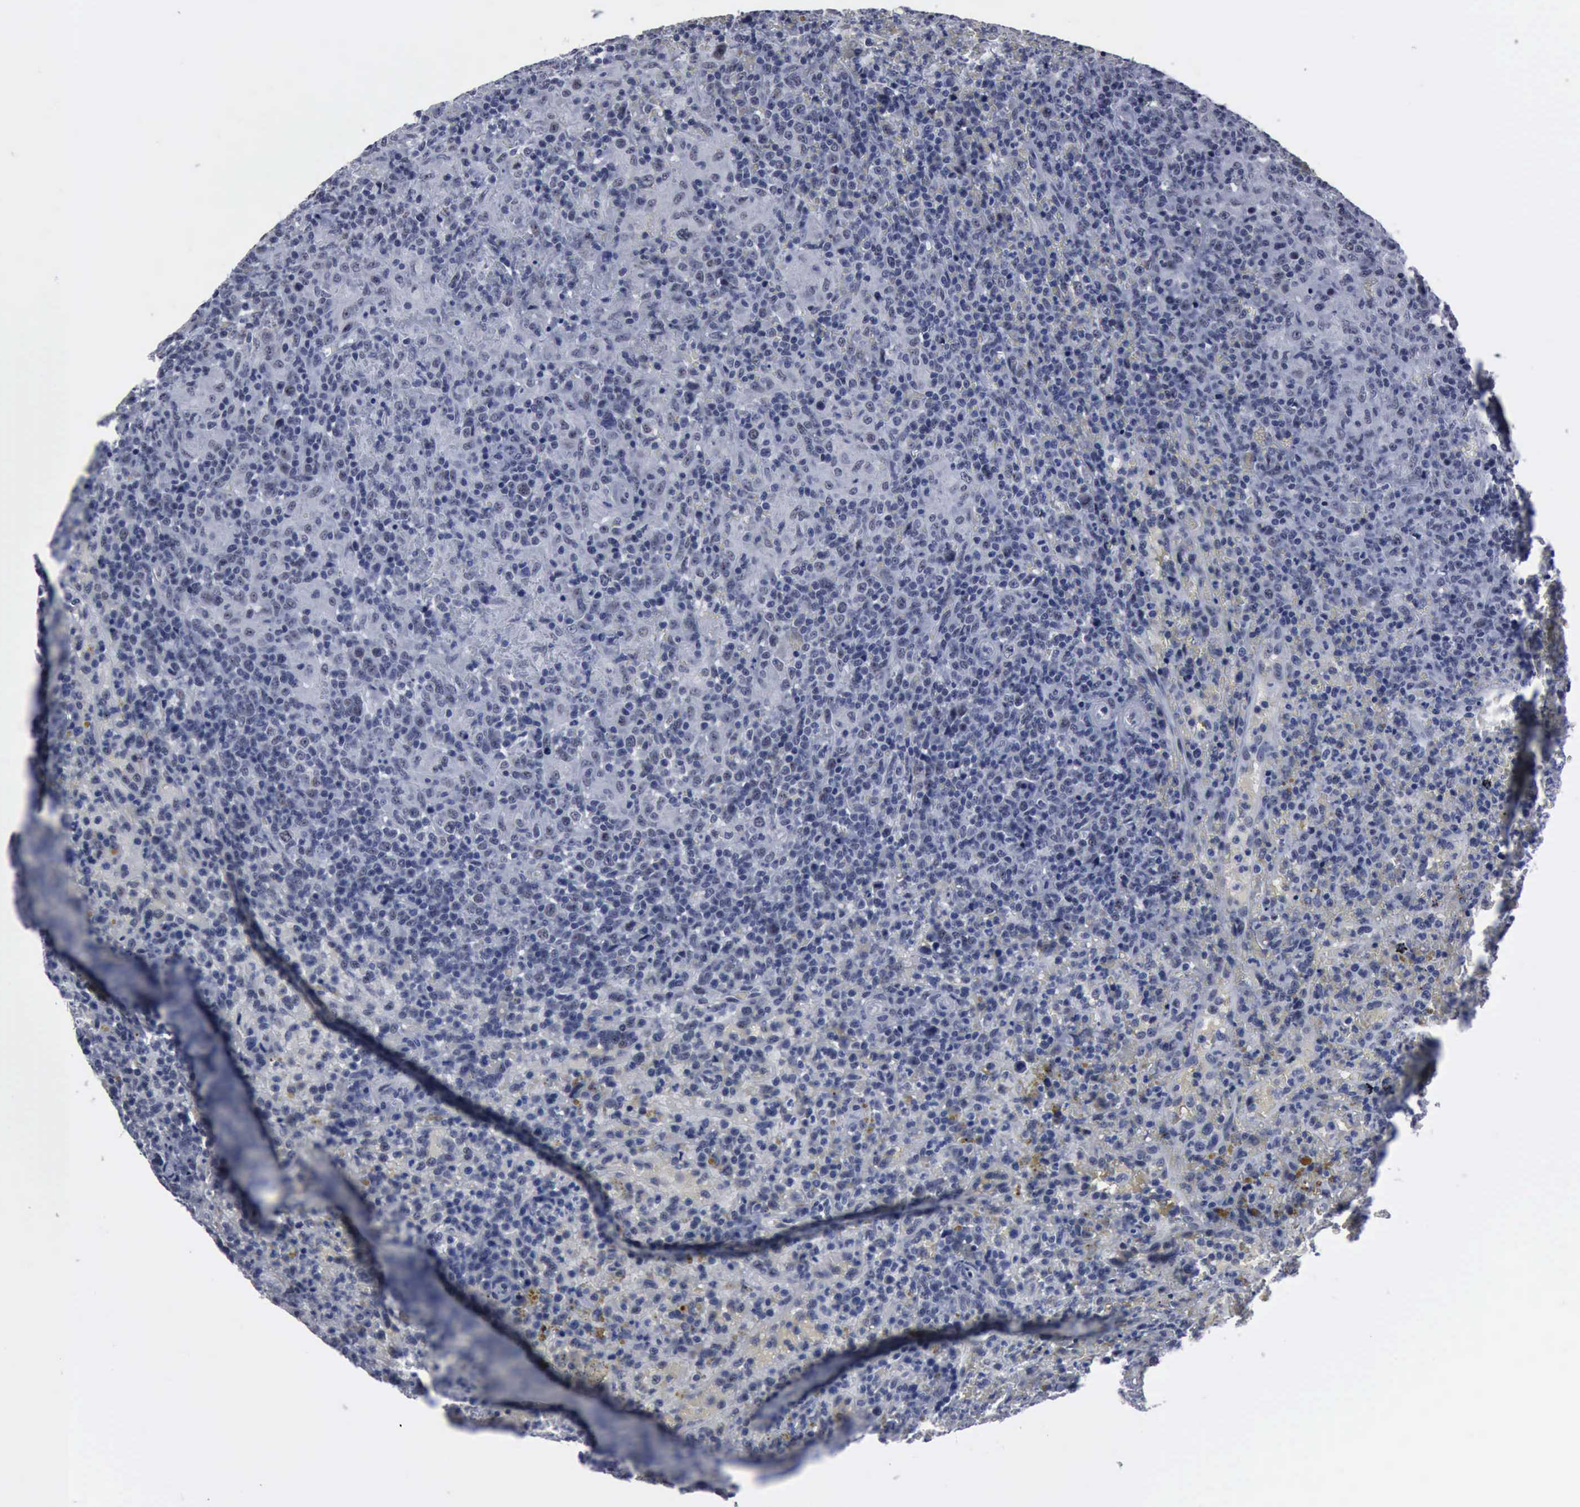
{"staining": {"intensity": "negative", "quantity": "none", "location": "none"}, "tissue": "lymphoma", "cell_type": "Tumor cells", "image_type": "cancer", "snomed": [{"axis": "morphology", "description": "Malignant lymphoma, non-Hodgkin's type, High grade"}, {"axis": "topography", "description": "Spleen"}, {"axis": "topography", "description": "Lymph node"}], "caption": "An image of human lymphoma is negative for staining in tumor cells. The staining was performed using DAB to visualize the protein expression in brown, while the nuclei were stained in blue with hematoxylin (Magnification: 20x).", "gene": "BRD1", "patient": {"sex": "female", "age": 70}}